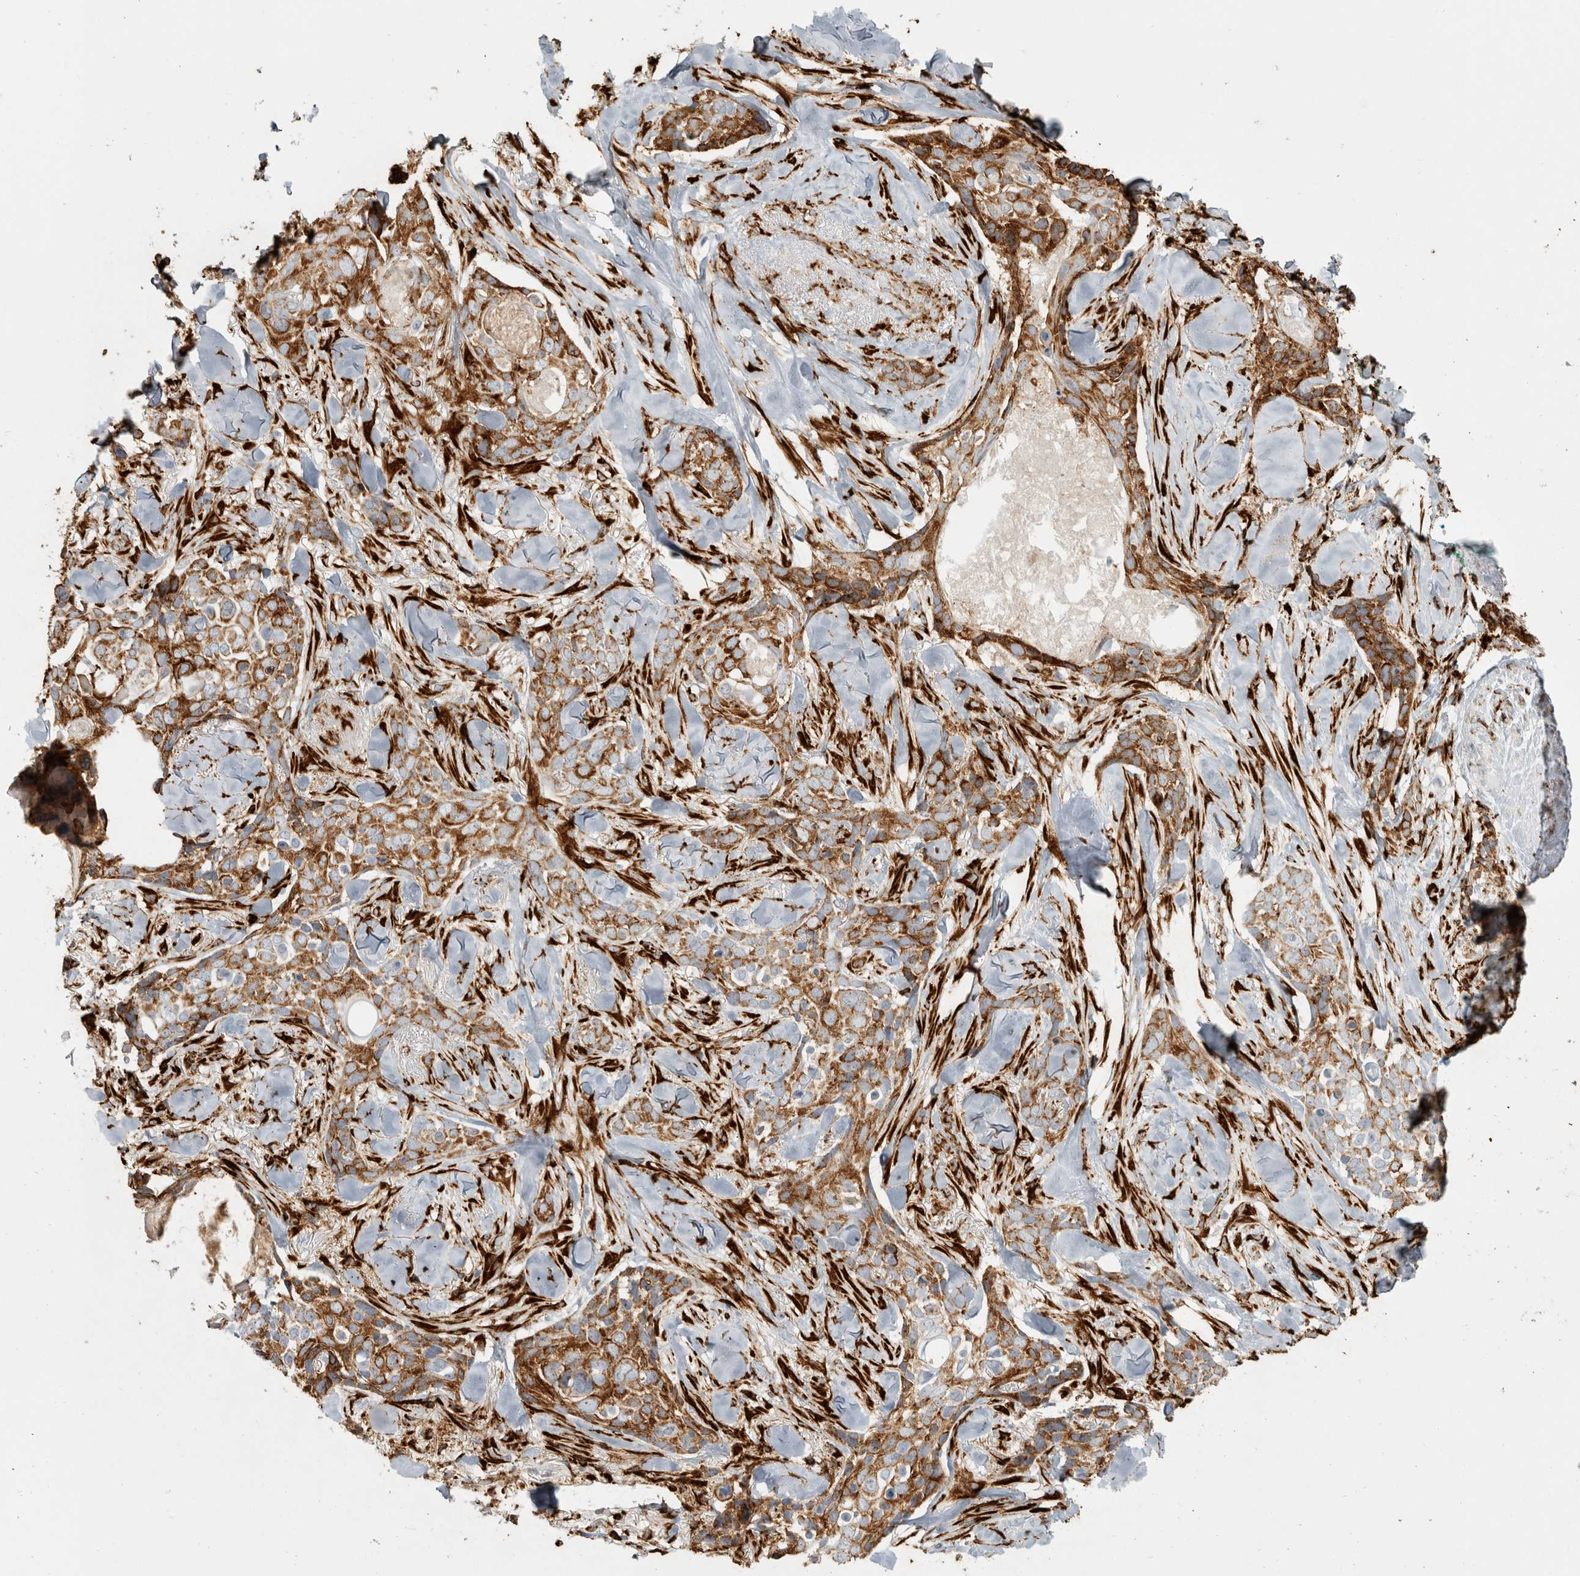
{"staining": {"intensity": "moderate", "quantity": ">75%", "location": "cytoplasmic/membranous"}, "tissue": "skin cancer", "cell_type": "Tumor cells", "image_type": "cancer", "snomed": [{"axis": "morphology", "description": "Basal cell carcinoma"}, {"axis": "topography", "description": "Skin"}], "caption": "This histopathology image shows immunohistochemistry (IHC) staining of human basal cell carcinoma (skin), with medium moderate cytoplasmic/membranous positivity in about >75% of tumor cells.", "gene": "OSTN", "patient": {"sex": "female", "age": 82}}